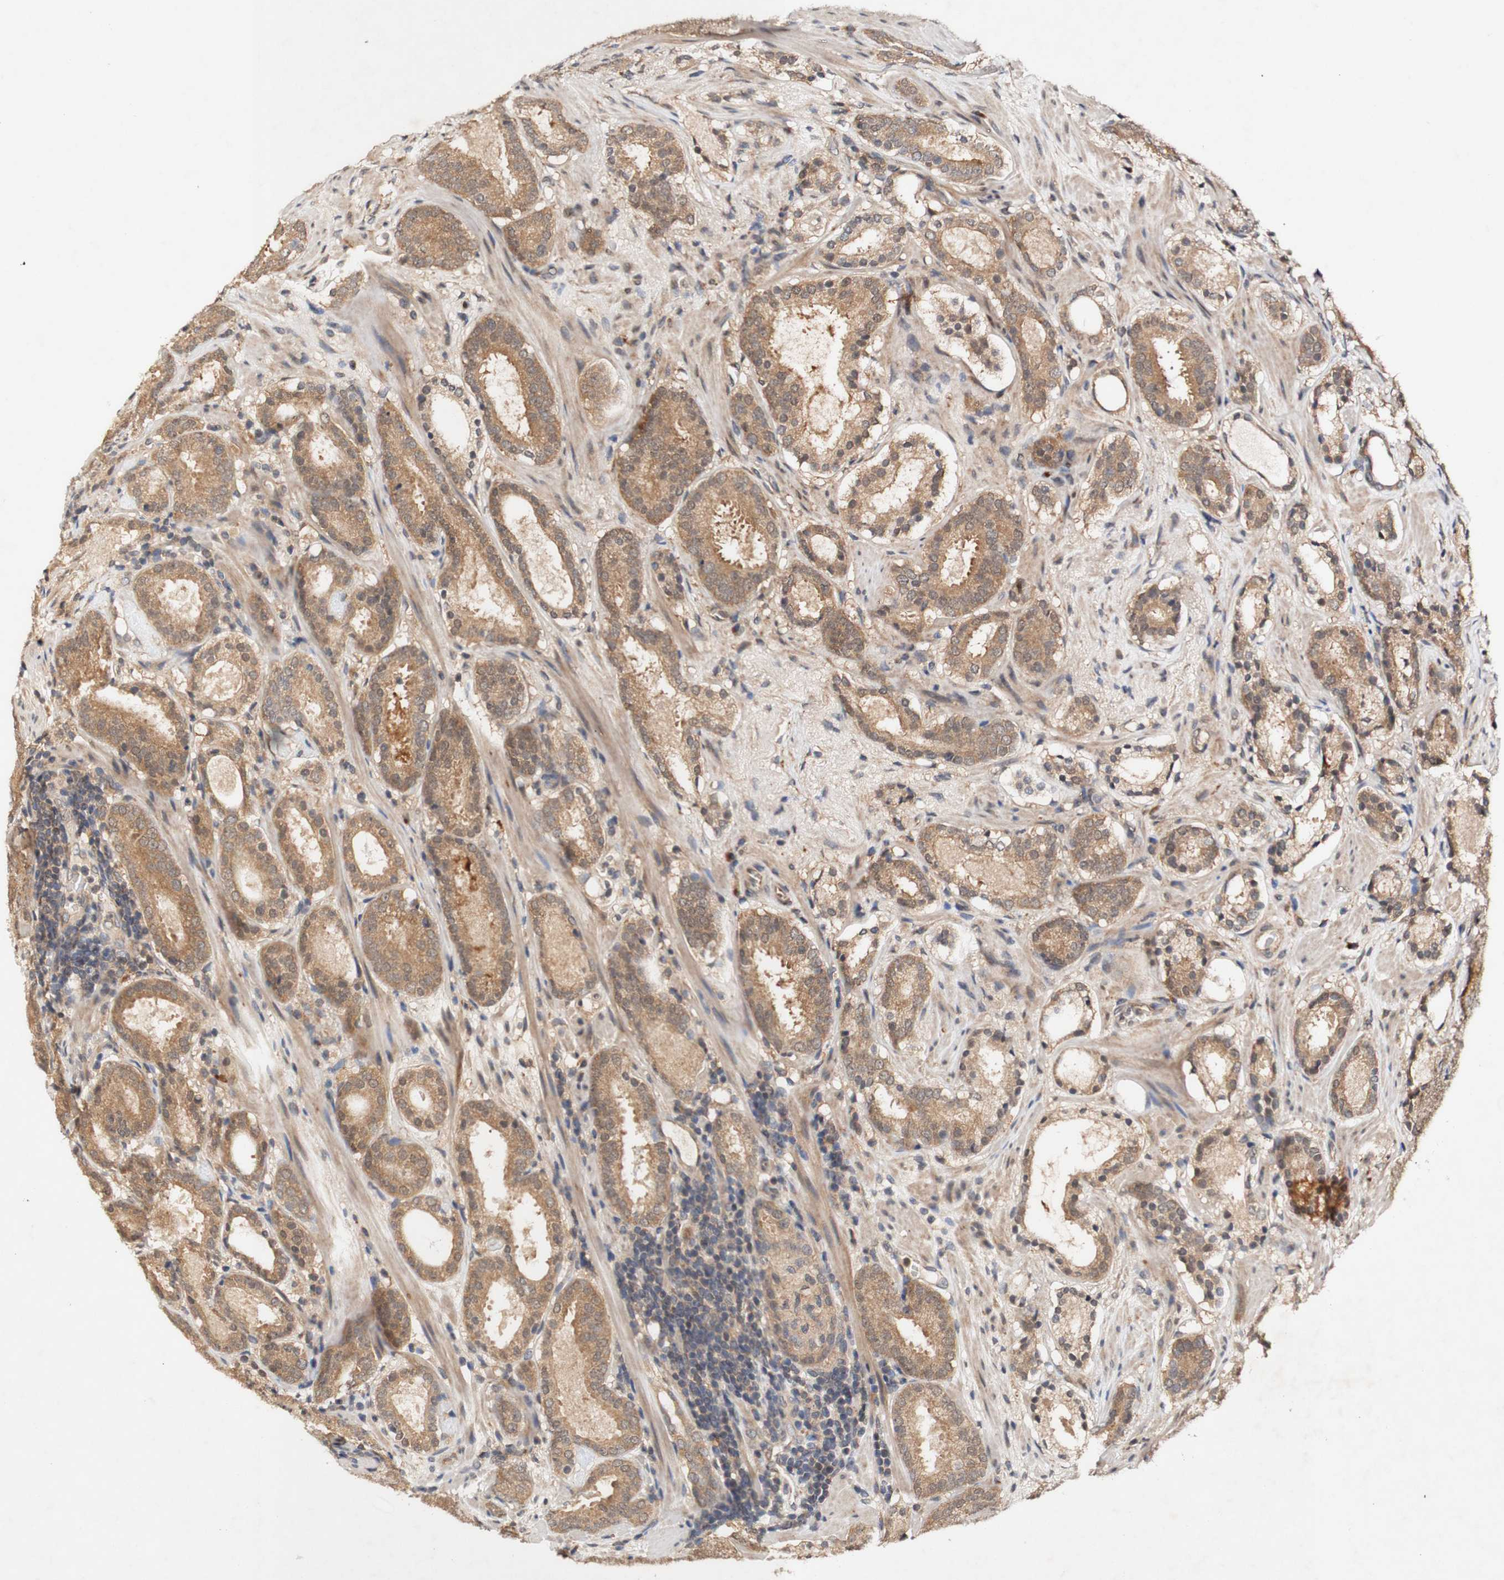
{"staining": {"intensity": "moderate", "quantity": ">75%", "location": "cytoplasmic/membranous"}, "tissue": "prostate cancer", "cell_type": "Tumor cells", "image_type": "cancer", "snomed": [{"axis": "morphology", "description": "Adenocarcinoma, Low grade"}, {"axis": "topography", "description": "Prostate"}], "caption": "The micrograph displays staining of prostate cancer, revealing moderate cytoplasmic/membranous protein expression (brown color) within tumor cells.", "gene": "PIN1", "patient": {"sex": "male", "age": 69}}